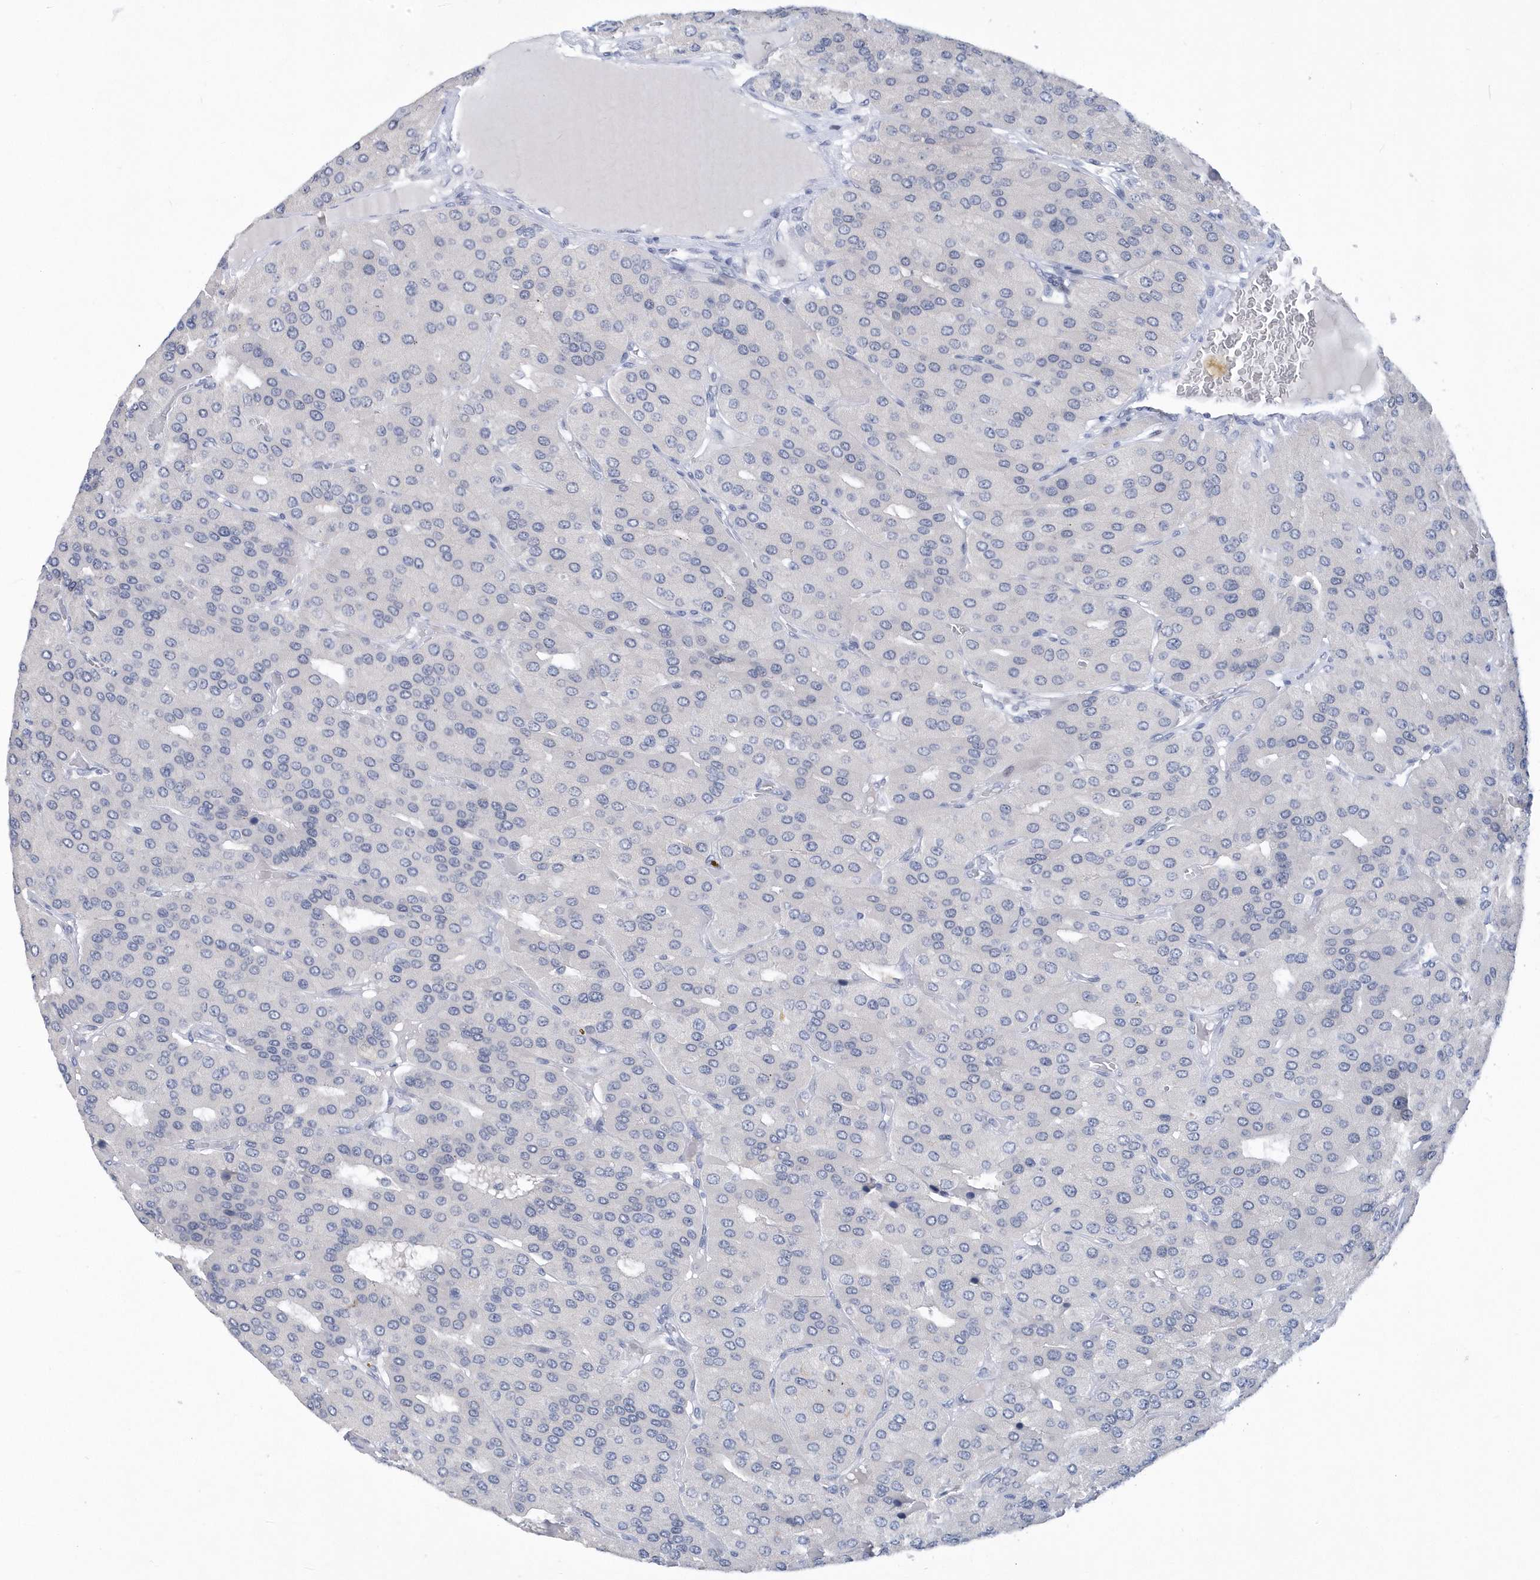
{"staining": {"intensity": "negative", "quantity": "none", "location": "none"}, "tissue": "parathyroid gland", "cell_type": "Glandular cells", "image_type": "normal", "snomed": [{"axis": "morphology", "description": "Normal tissue, NOS"}, {"axis": "morphology", "description": "Adenoma, NOS"}, {"axis": "topography", "description": "Parathyroid gland"}], "caption": "The immunohistochemistry photomicrograph has no significant staining in glandular cells of parathyroid gland.", "gene": "SRGAP3", "patient": {"sex": "female", "age": 86}}